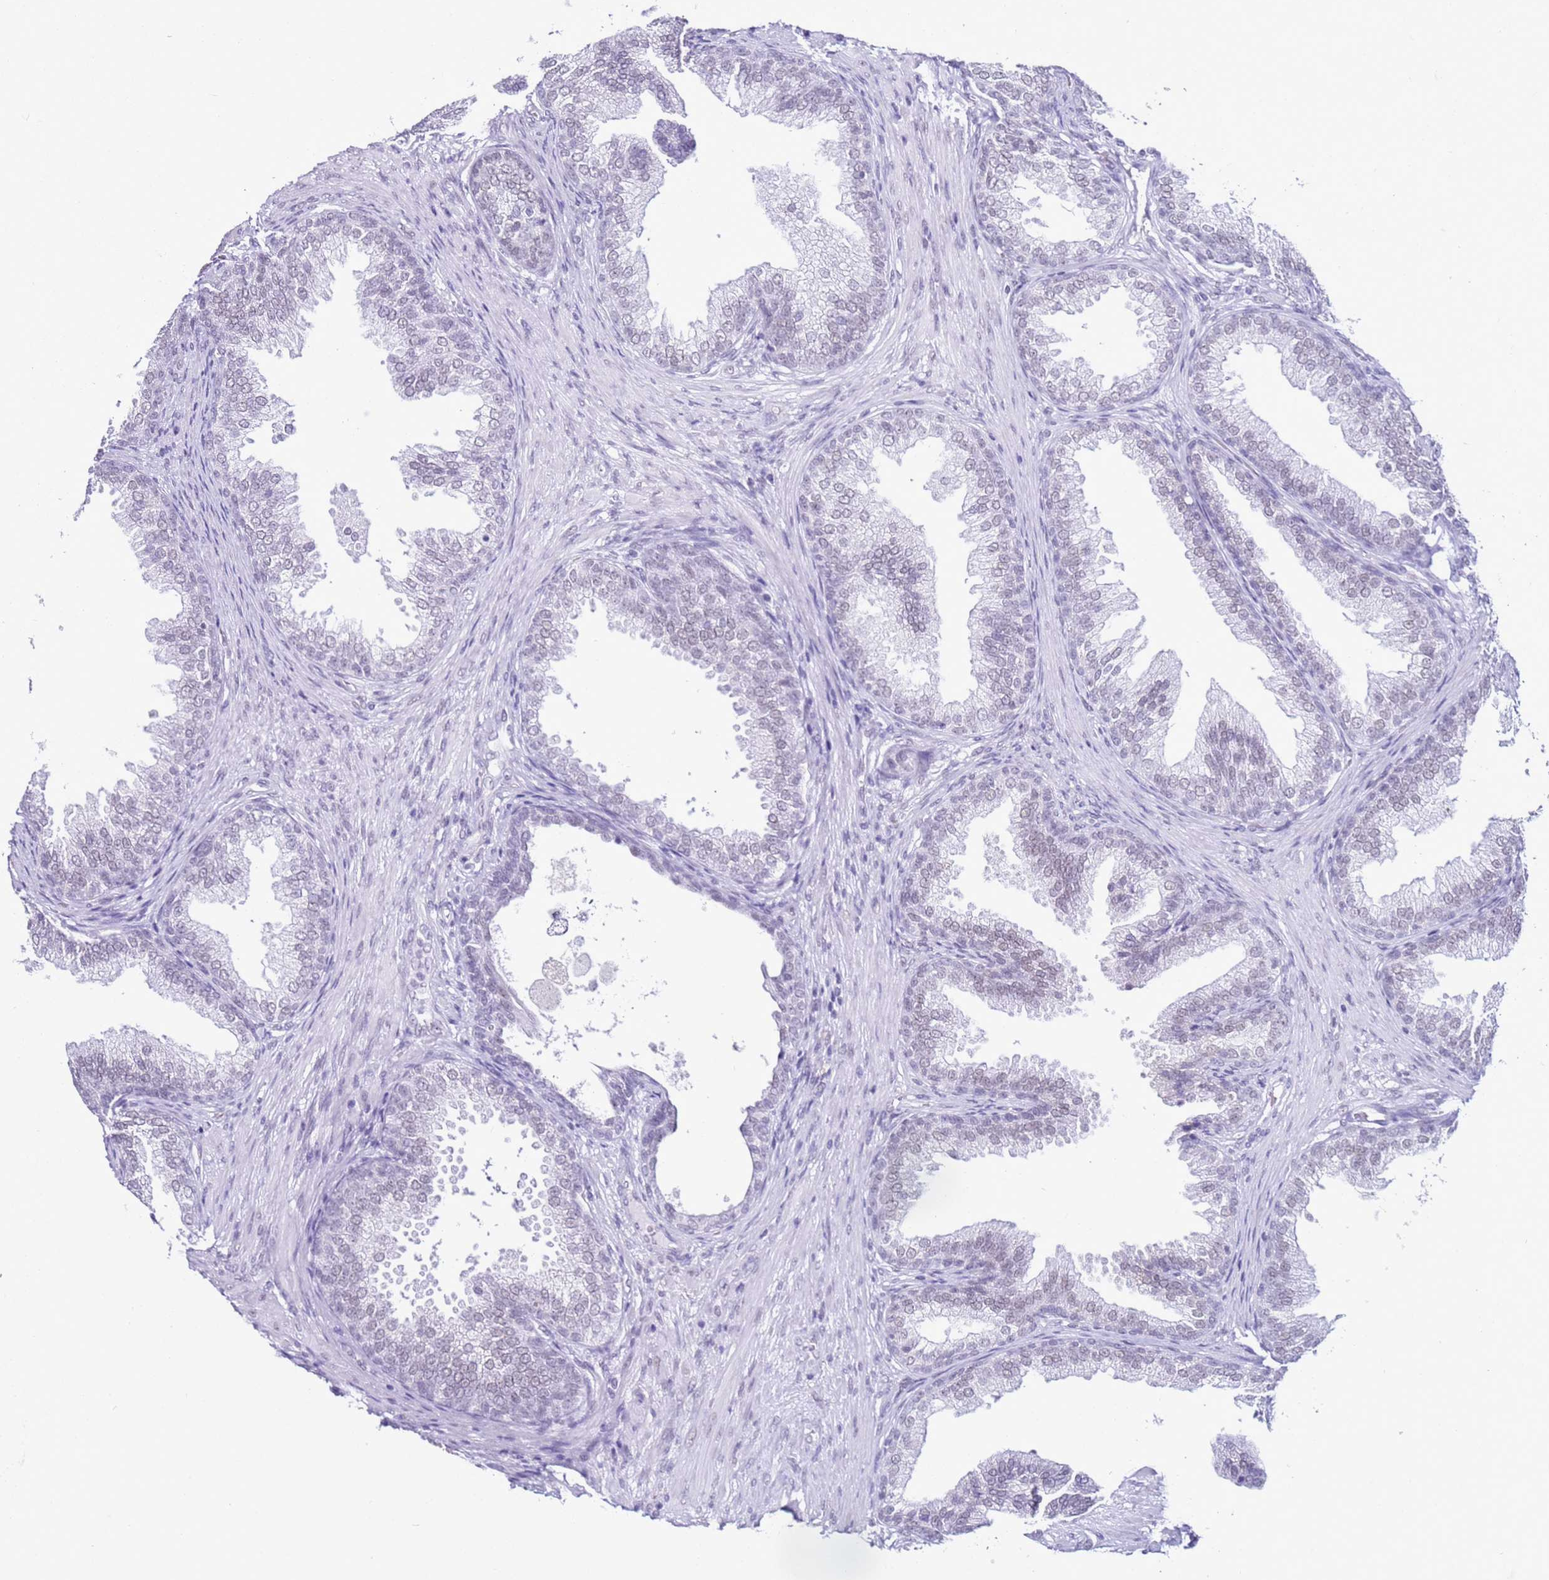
{"staining": {"intensity": "negative", "quantity": "none", "location": "none"}, "tissue": "prostate", "cell_type": "Glandular cells", "image_type": "normal", "snomed": [{"axis": "morphology", "description": "Normal tissue, NOS"}, {"axis": "topography", "description": "Prostate"}], "caption": "Glandular cells show no significant positivity in normal prostate.", "gene": "DHX15", "patient": {"sex": "male", "age": 76}}